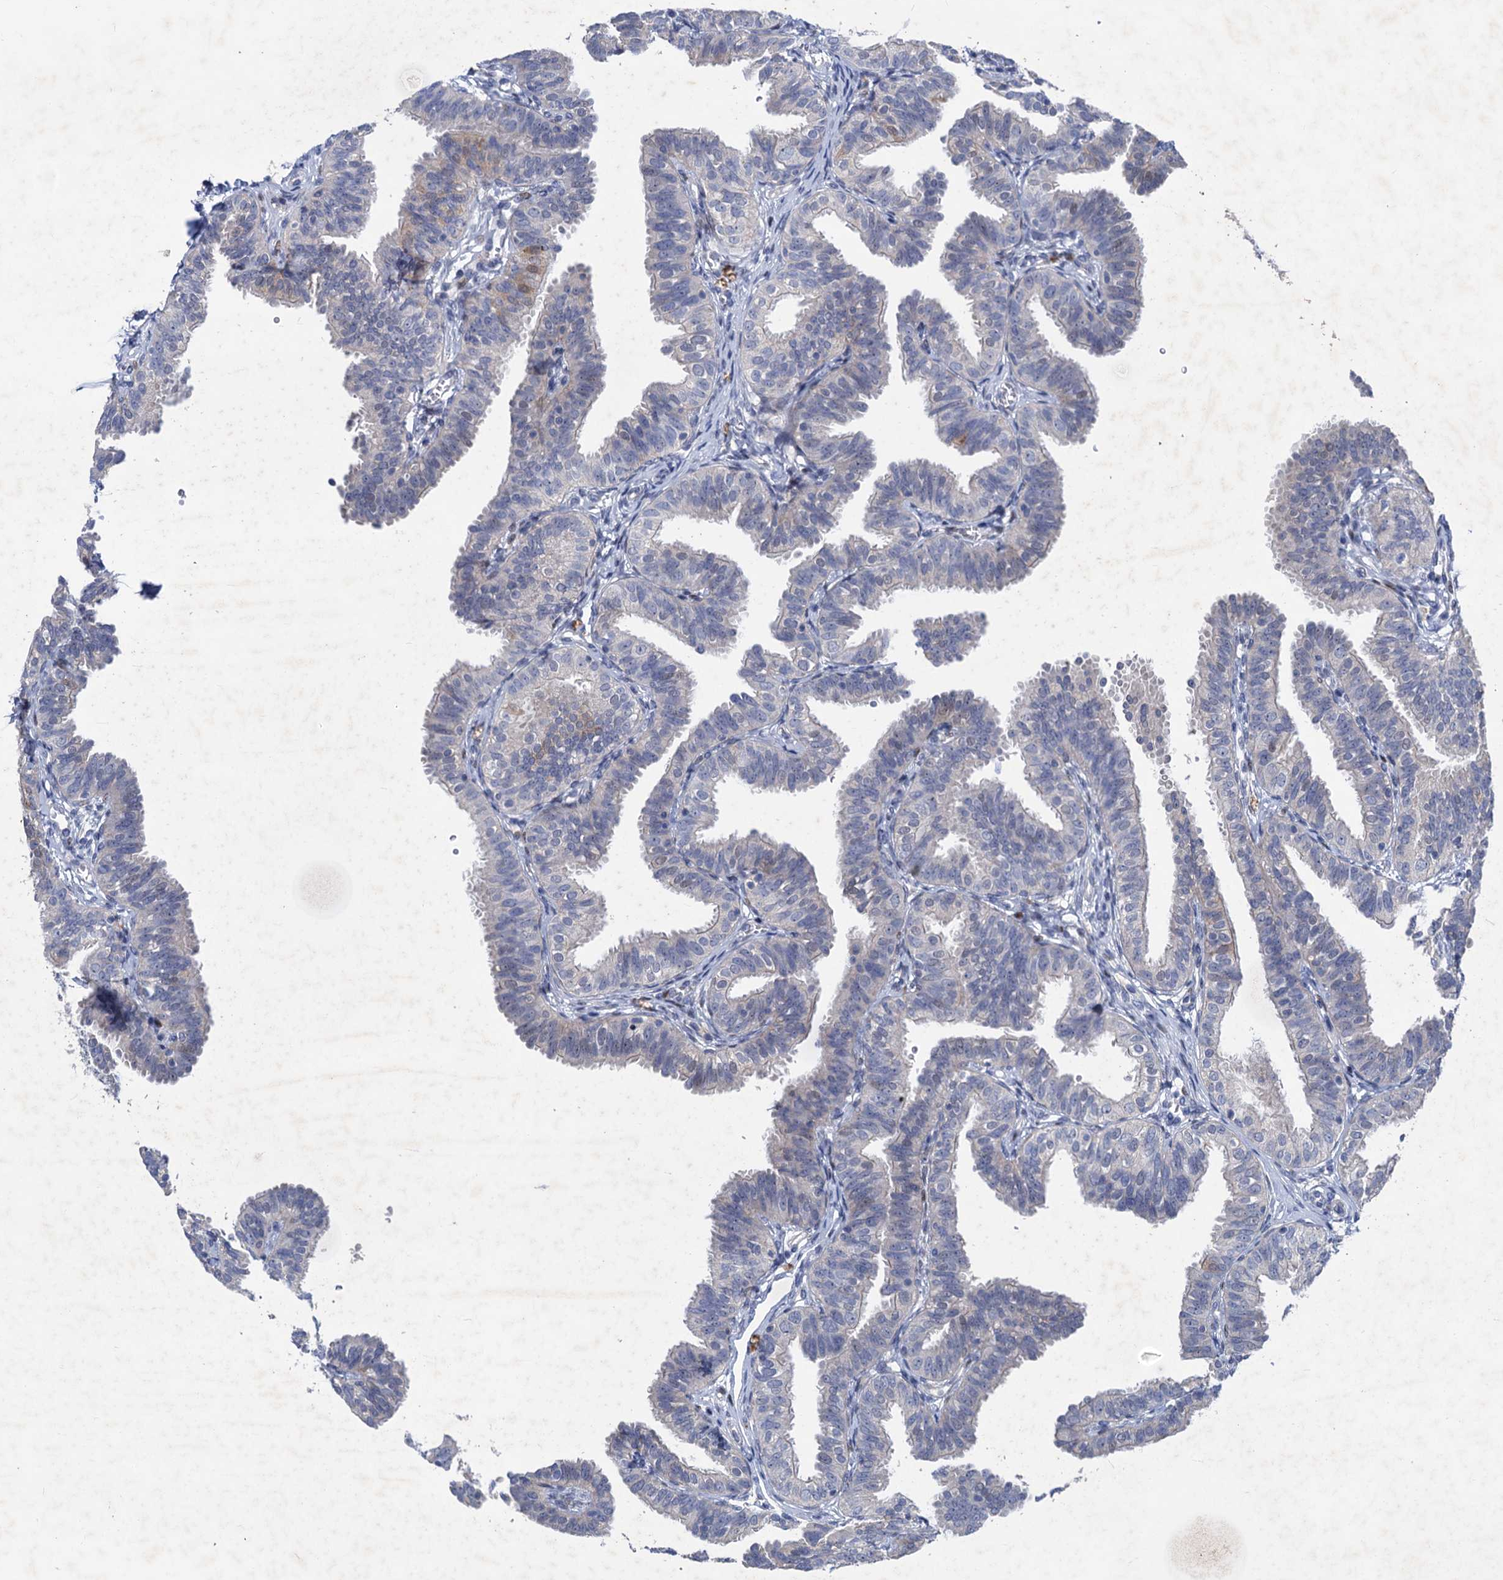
{"staining": {"intensity": "negative", "quantity": "none", "location": "none"}, "tissue": "fallopian tube", "cell_type": "Glandular cells", "image_type": "normal", "snomed": [{"axis": "morphology", "description": "Normal tissue, NOS"}, {"axis": "topography", "description": "Fallopian tube"}], "caption": "There is no significant expression in glandular cells of fallopian tube. Nuclei are stained in blue.", "gene": "ESYT3", "patient": {"sex": "female", "age": 35}}